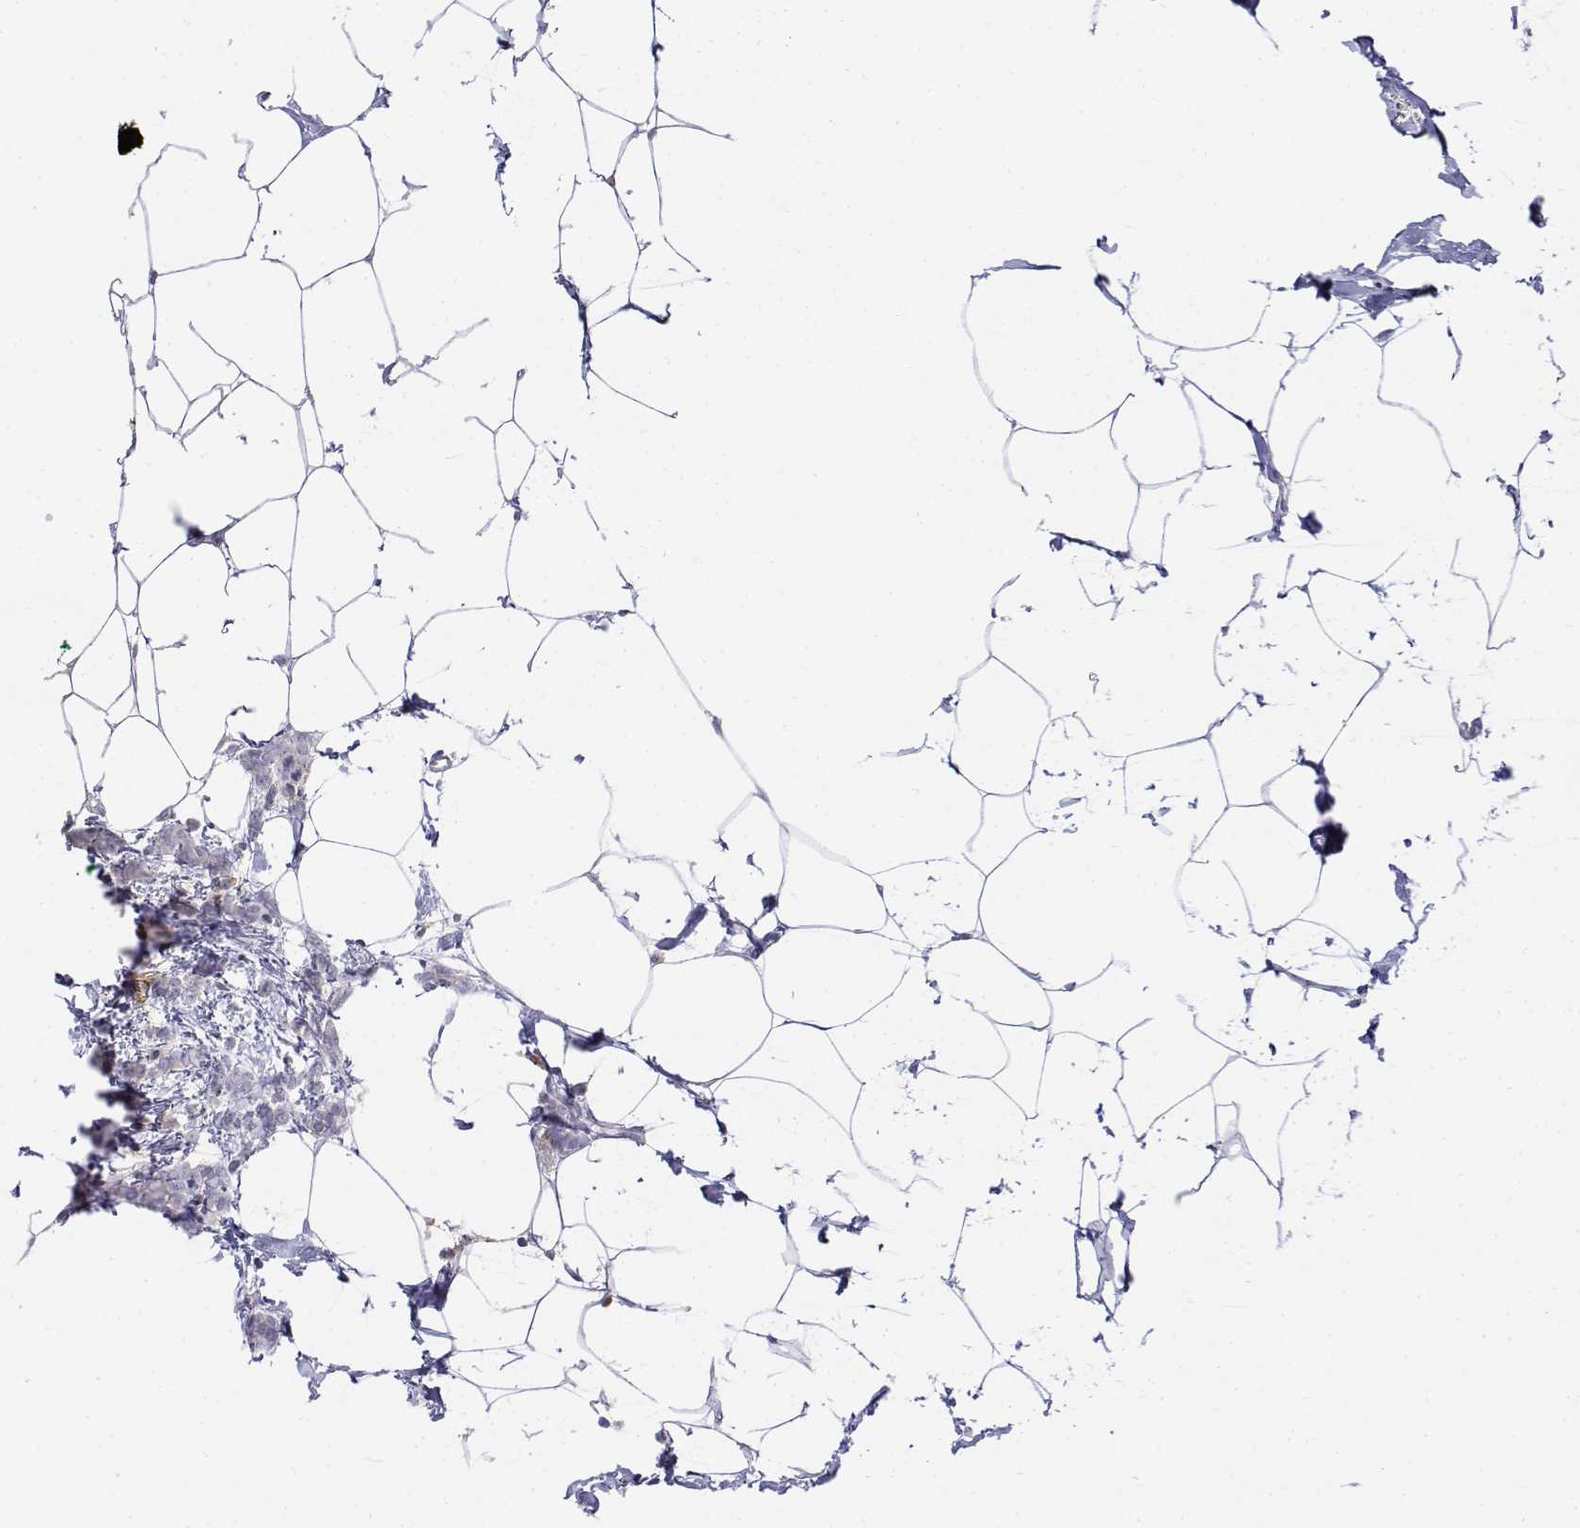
{"staining": {"intensity": "negative", "quantity": "none", "location": "none"}, "tissue": "breast cancer", "cell_type": "Tumor cells", "image_type": "cancer", "snomed": [{"axis": "morphology", "description": "Duct carcinoma"}, {"axis": "topography", "description": "Breast"}], "caption": "The micrograph exhibits no significant positivity in tumor cells of breast cancer (invasive ductal carcinoma).", "gene": "CADM1", "patient": {"sex": "female", "age": 40}}